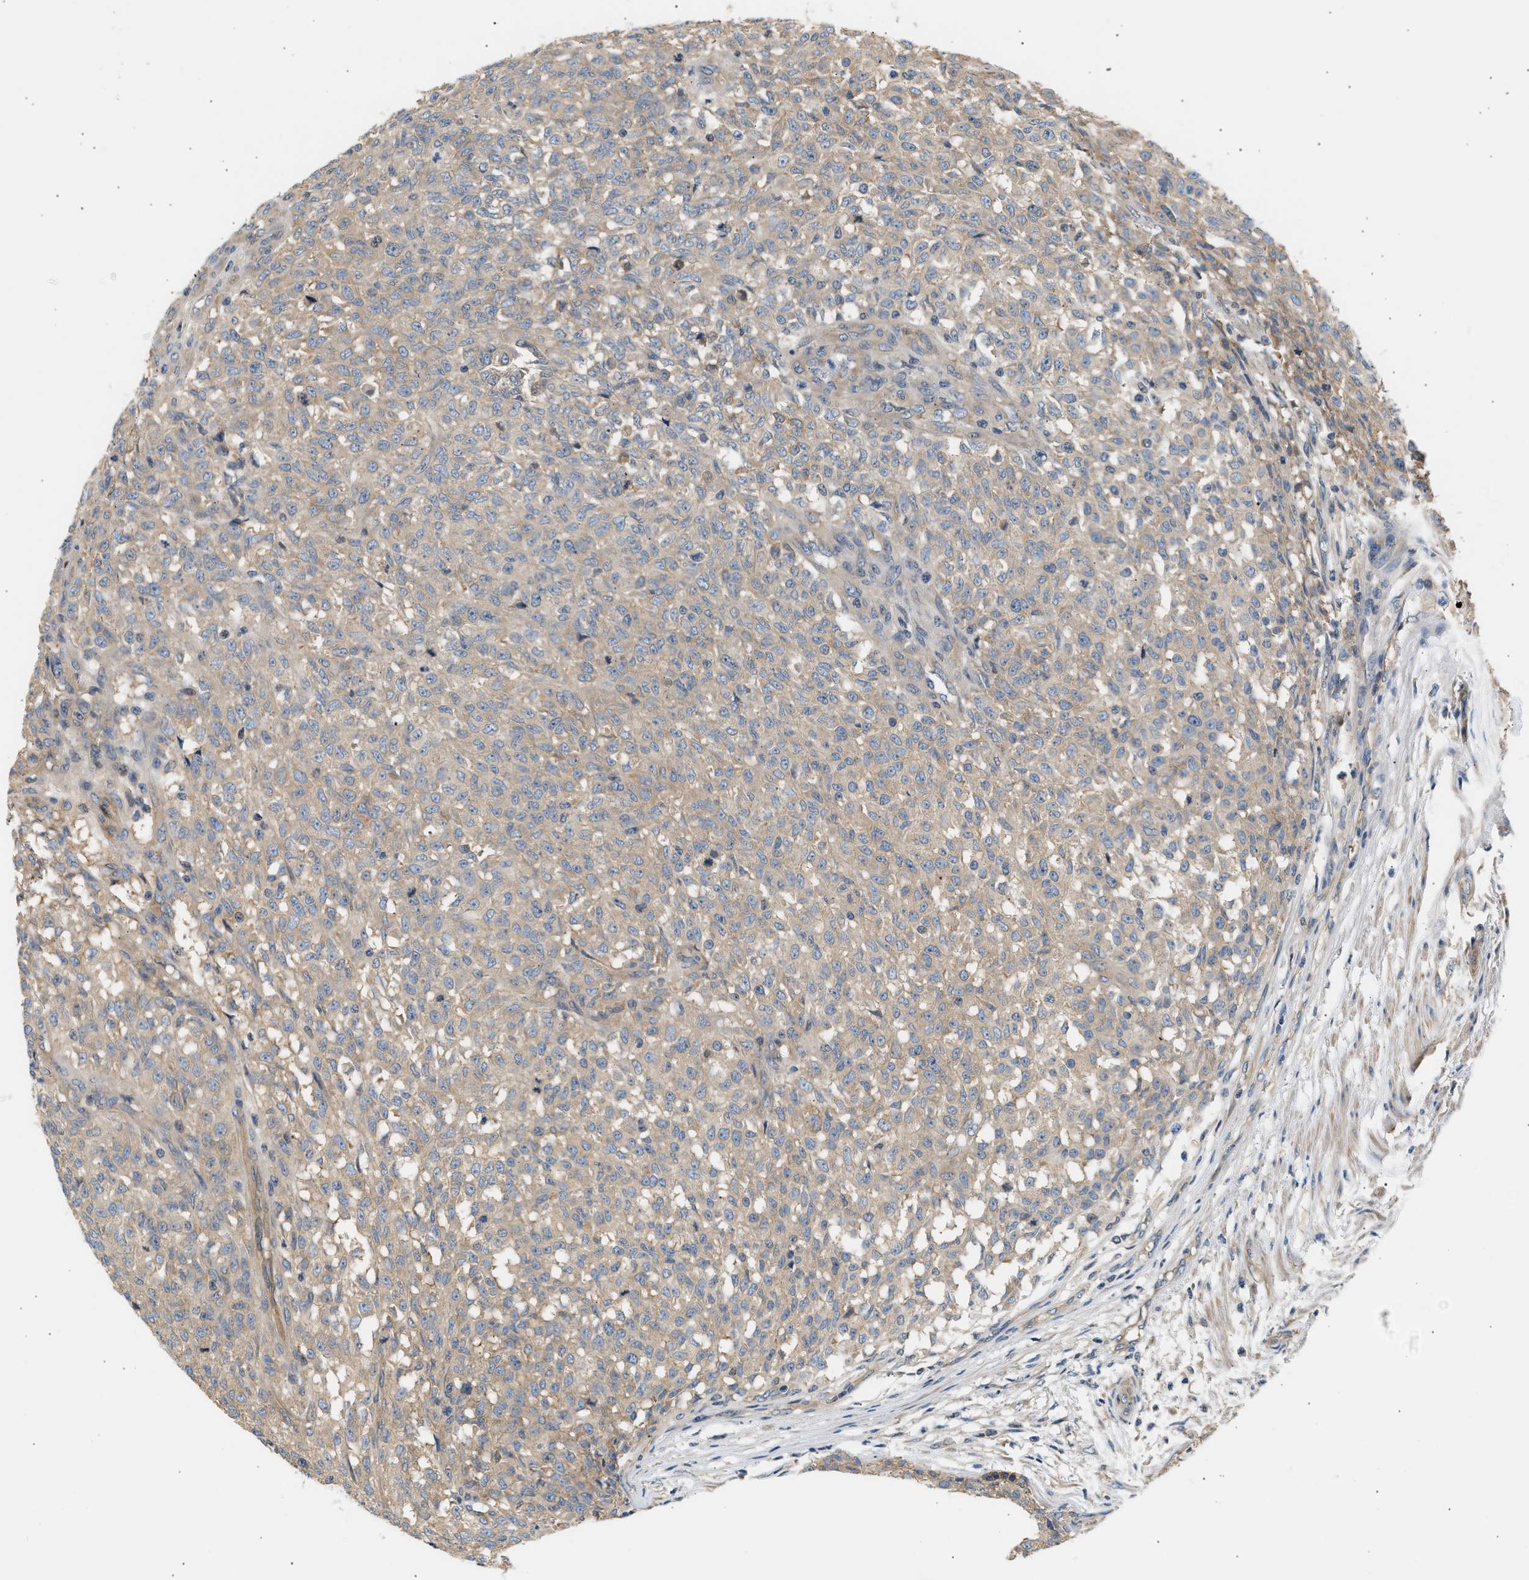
{"staining": {"intensity": "weak", "quantity": ">75%", "location": "cytoplasmic/membranous"}, "tissue": "testis cancer", "cell_type": "Tumor cells", "image_type": "cancer", "snomed": [{"axis": "morphology", "description": "Seminoma, NOS"}, {"axis": "topography", "description": "Testis"}], "caption": "Immunohistochemistry (IHC) photomicrograph of neoplastic tissue: seminoma (testis) stained using IHC displays low levels of weak protein expression localized specifically in the cytoplasmic/membranous of tumor cells, appearing as a cytoplasmic/membranous brown color.", "gene": "WDR31", "patient": {"sex": "male", "age": 59}}